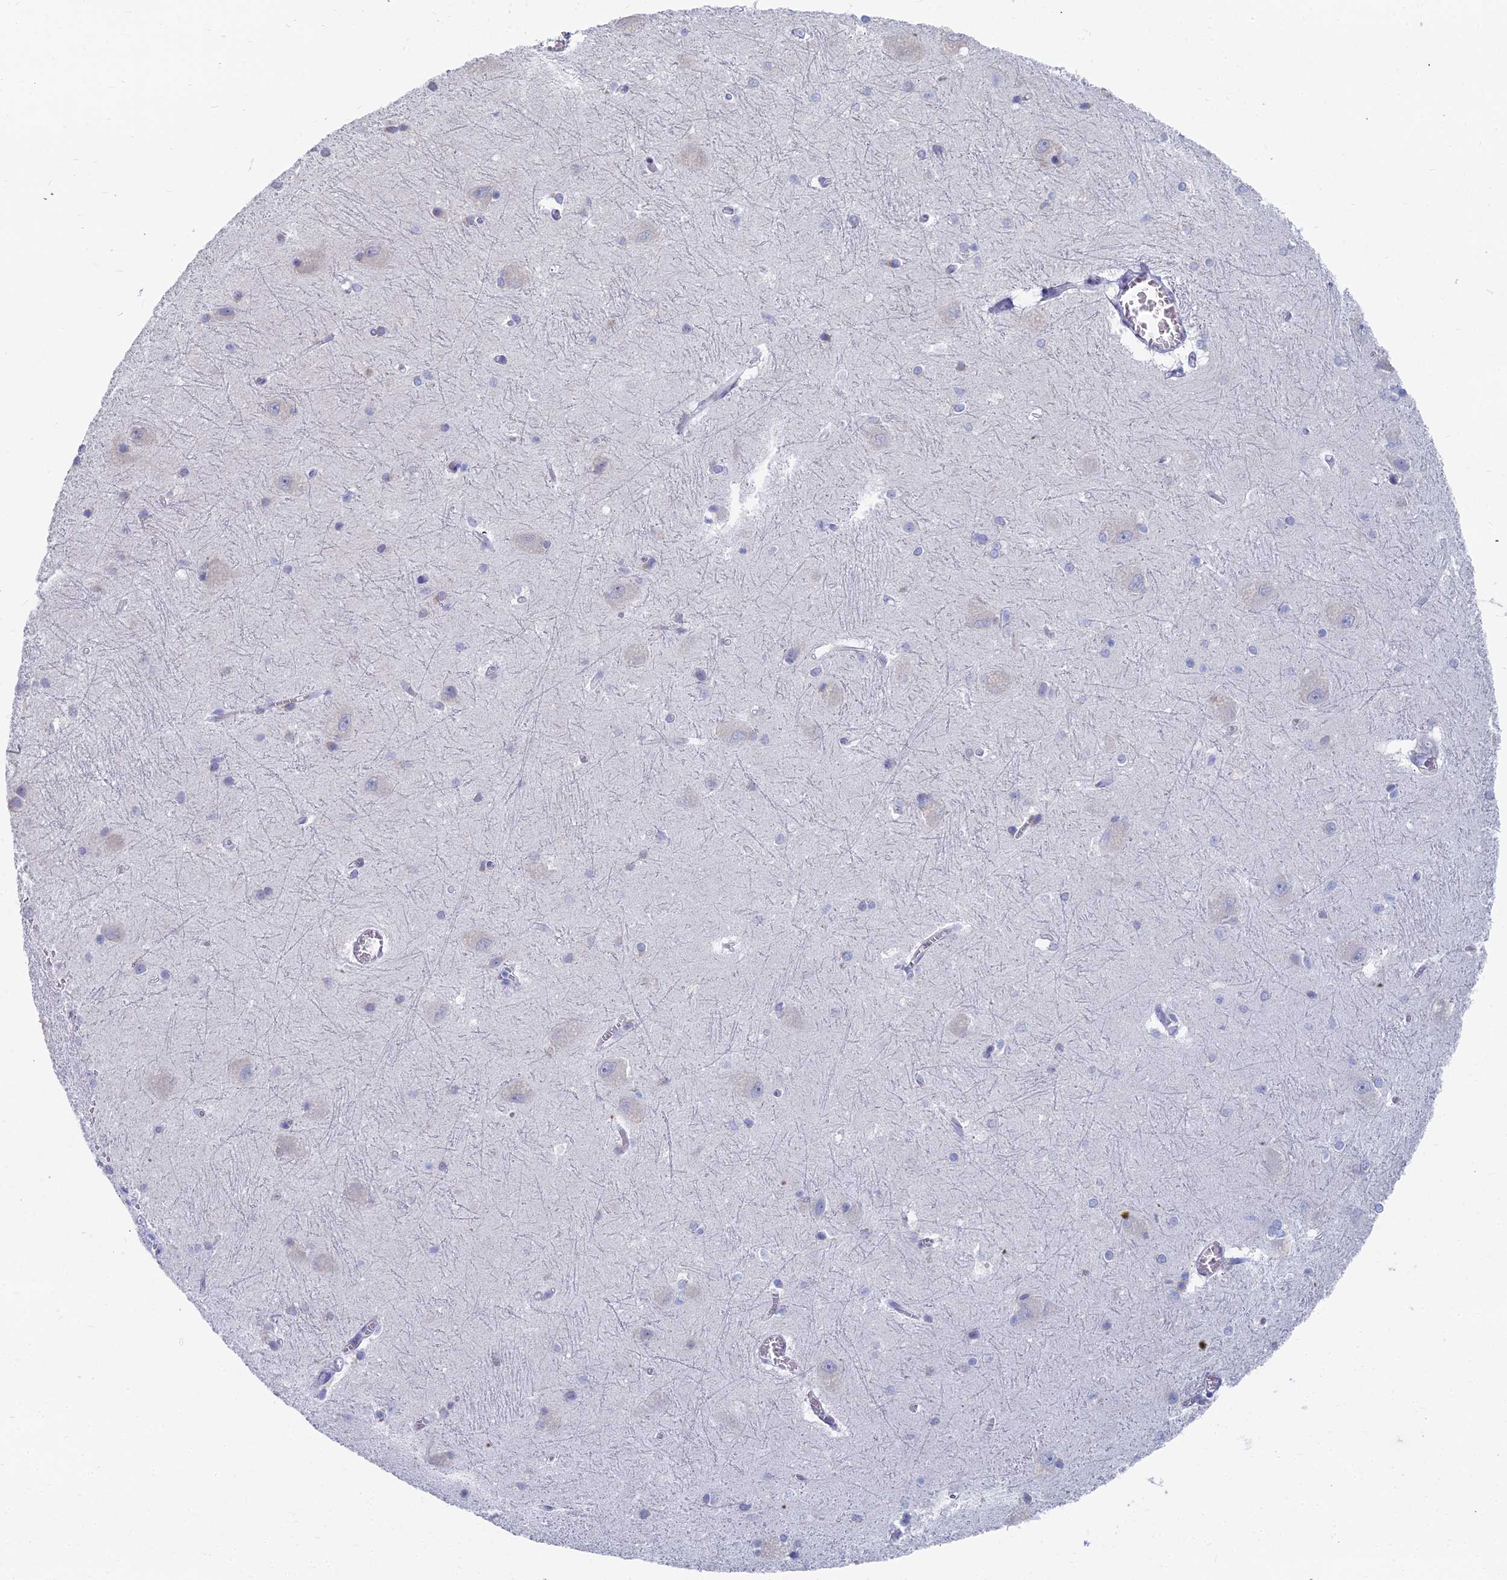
{"staining": {"intensity": "negative", "quantity": "none", "location": "none"}, "tissue": "caudate", "cell_type": "Glial cells", "image_type": "normal", "snomed": [{"axis": "morphology", "description": "Normal tissue, NOS"}, {"axis": "topography", "description": "Lateral ventricle wall"}], "caption": "This is an IHC histopathology image of normal human caudate. There is no staining in glial cells.", "gene": "TNNT3", "patient": {"sex": "male", "age": 37}}